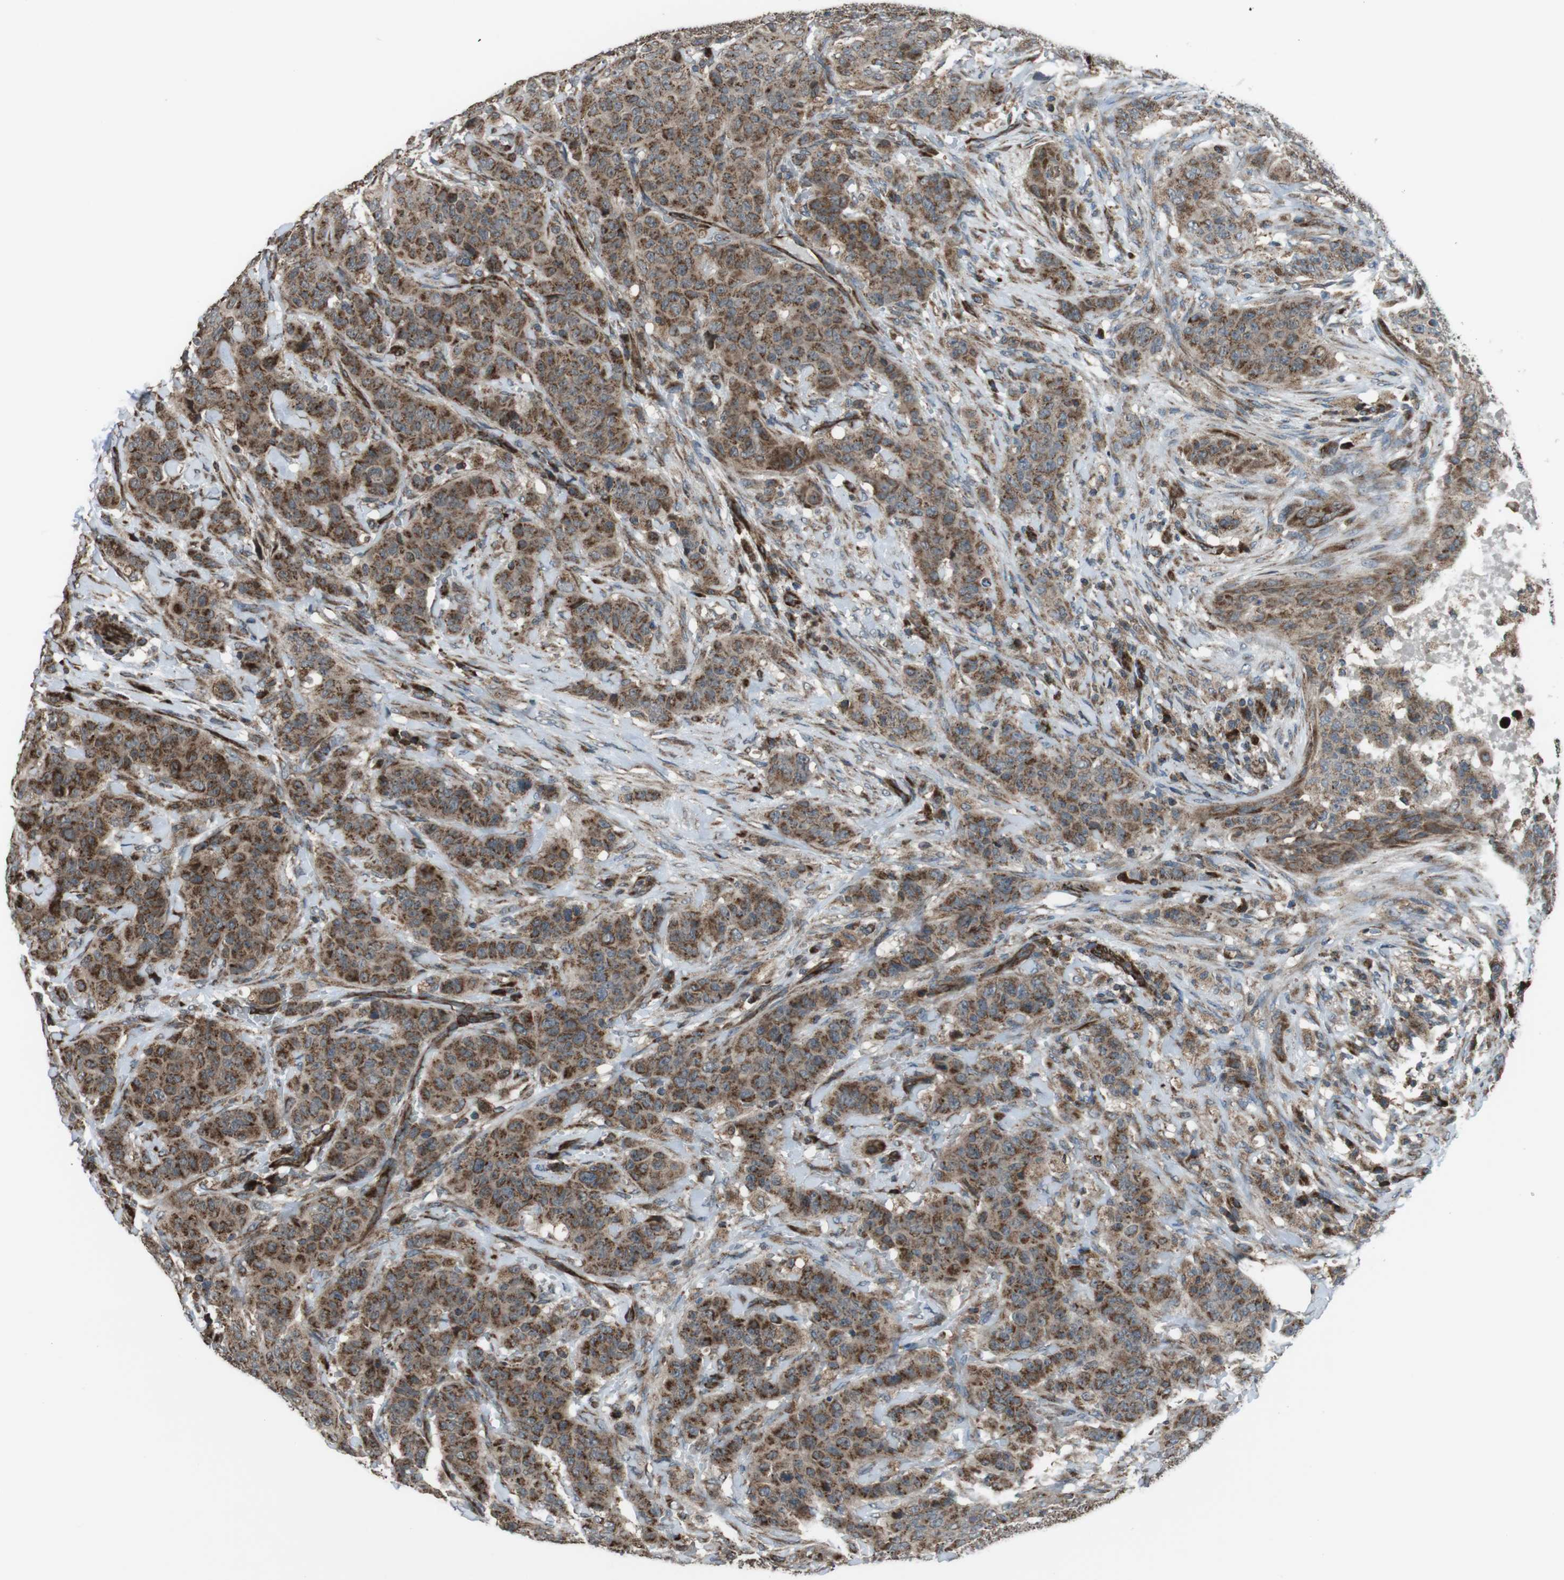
{"staining": {"intensity": "strong", "quantity": ">75%", "location": "cytoplasmic/membranous"}, "tissue": "breast cancer", "cell_type": "Tumor cells", "image_type": "cancer", "snomed": [{"axis": "morphology", "description": "Normal tissue, NOS"}, {"axis": "morphology", "description": "Duct carcinoma"}, {"axis": "topography", "description": "Breast"}], "caption": "Brown immunohistochemical staining in human breast invasive ductal carcinoma exhibits strong cytoplasmic/membranous expression in approximately >75% of tumor cells. (IHC, brightfield microscopy, high magnification).", "gene": "GIMAP8", "patient": {"sex": "female", "age": 40}}